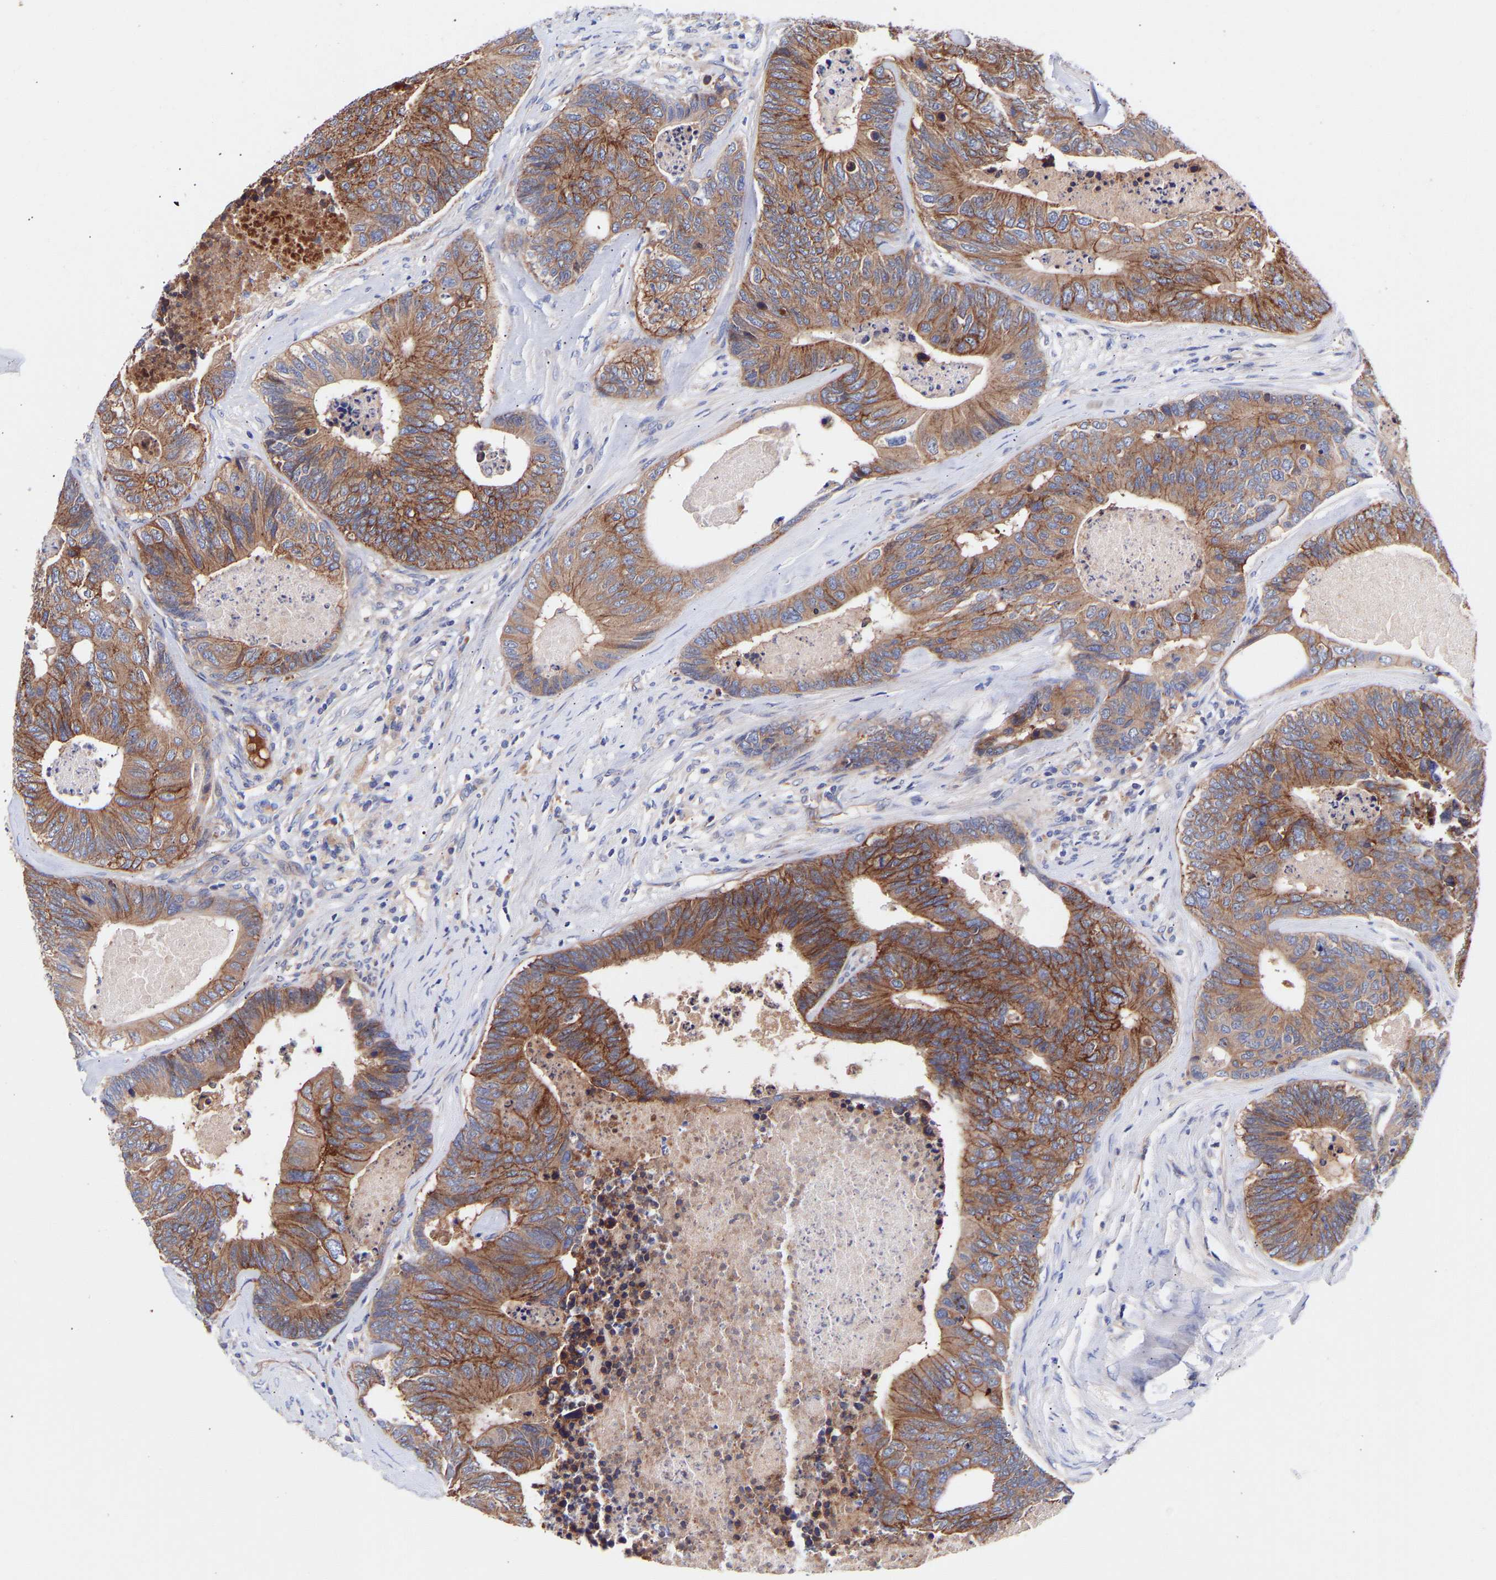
{"staining": {"intensity": "strong", "quantity": ">75%", "location": "cytoplasmic/membranous"}, "tissue": "colorectal cancer", "cell_type": "Tumor cells", "image_type": "cancer", "snomed": [{"axis": "morphology", "description": "Adenocarcinoma, NOS"}, {"axis": "topography", "description": "Colon"}], "caption": "Protein expression analysis of human colorectal cancer reveals strong cytoplasmic/membranous expression in about >75% of tumor cells.", "gene": "AIMP2", "patient": {"sex": "female", "age": 67}}